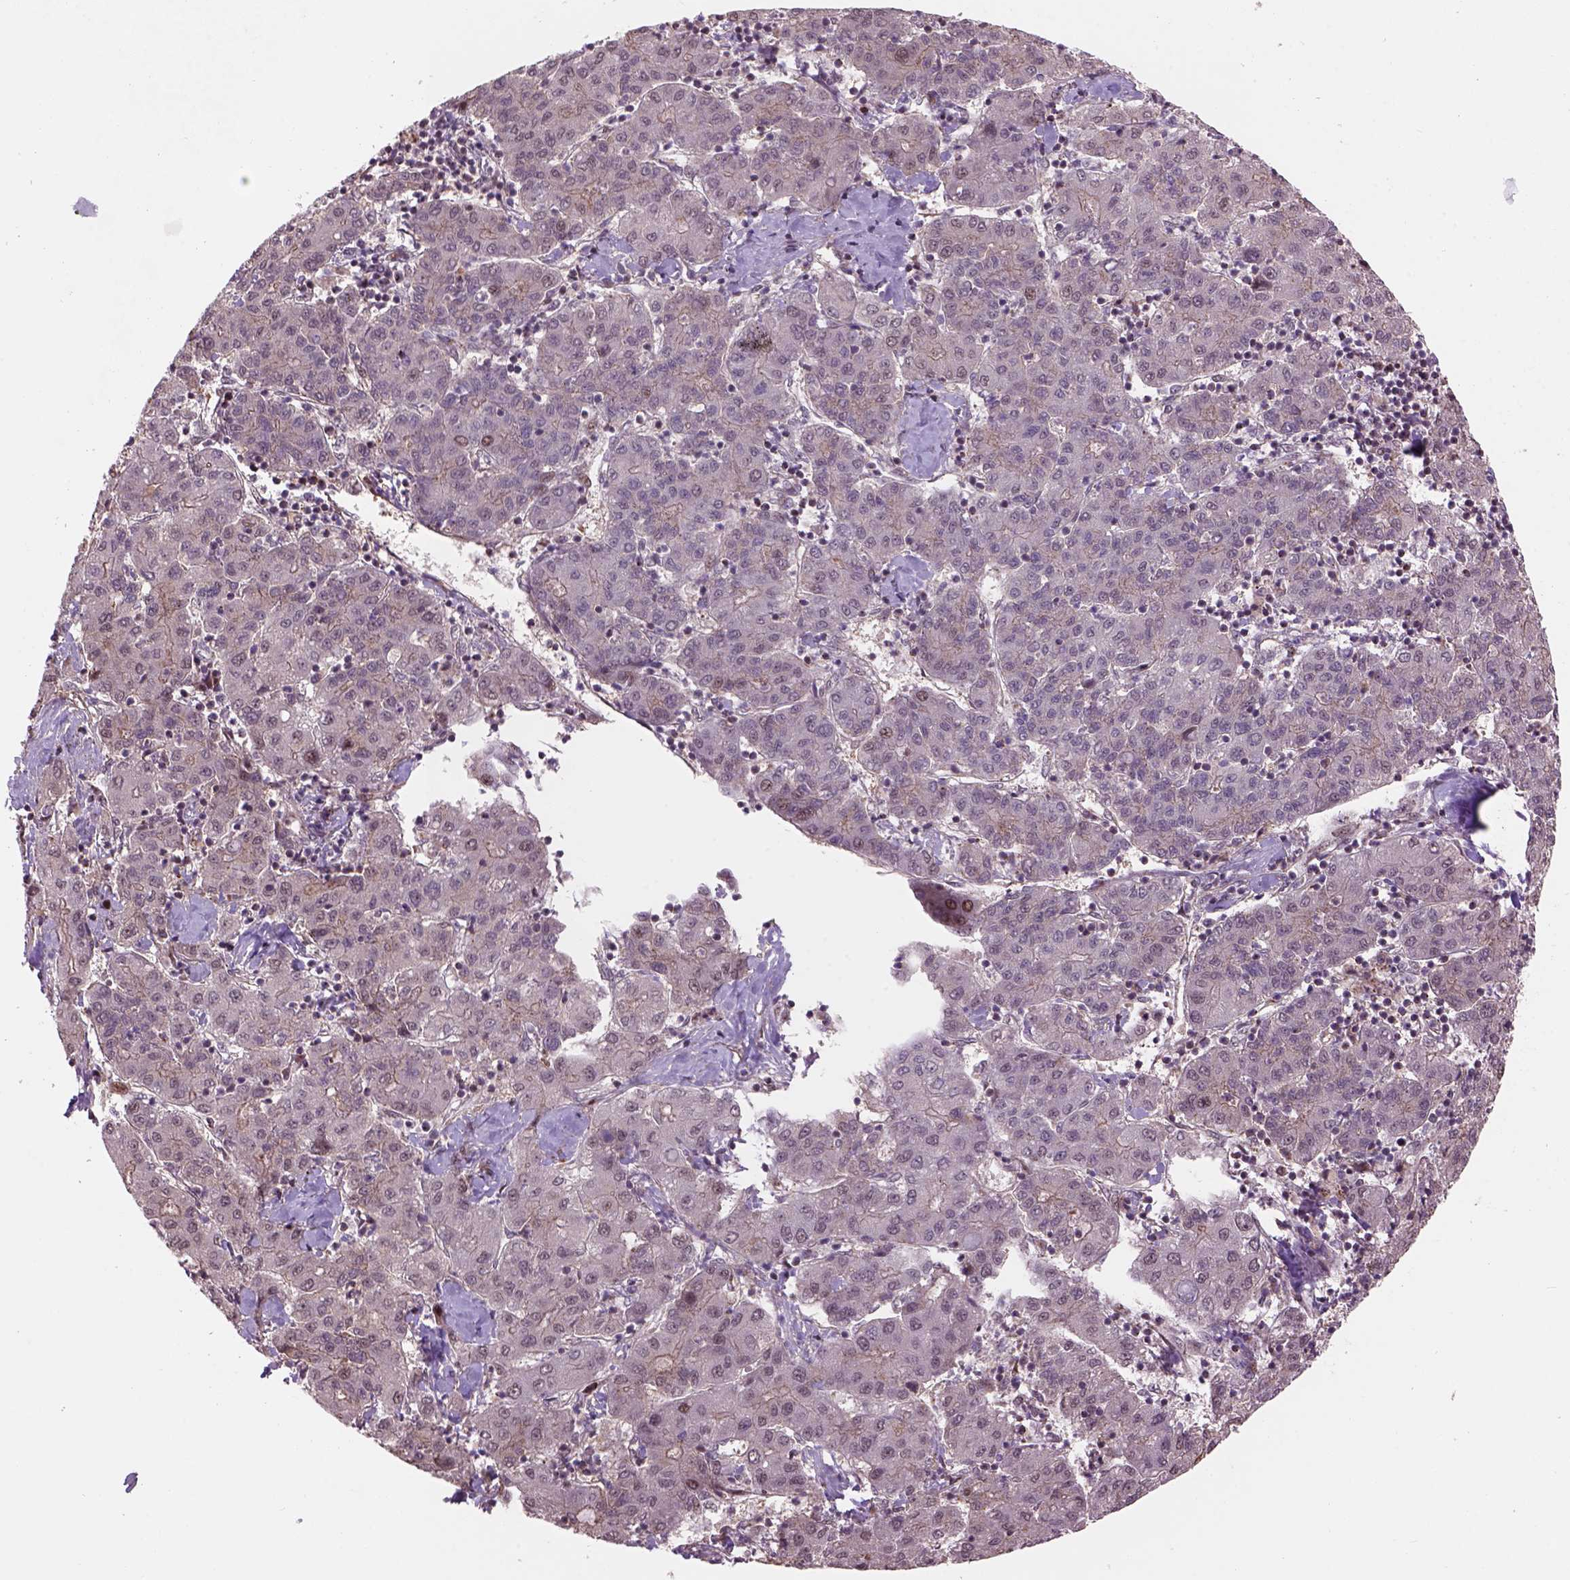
{"staining": {"intensity": "weak", "quantity": ">75%", "location": "cytoplasmic/membranous,nuclear"}, "tissue": "liver cancer", "cell_type": "Tumor cells", "image_type": "cancer", "snomed": [{"axis": "morphology", "description": "Carcinoma, Hepatocellular, NOS"}, {"axis": "topography", "description": "Liver"}], "caption": "Immunohistochemistry (IHC) image of human liver cancer stained for a protein (brown), which reveals low levels of weak cytoplasmic/membranous and nuclear positivity in about >75% of tumor cells.", "gene": "PSMD11", "patient": {"sex": "male", "age": 65}}